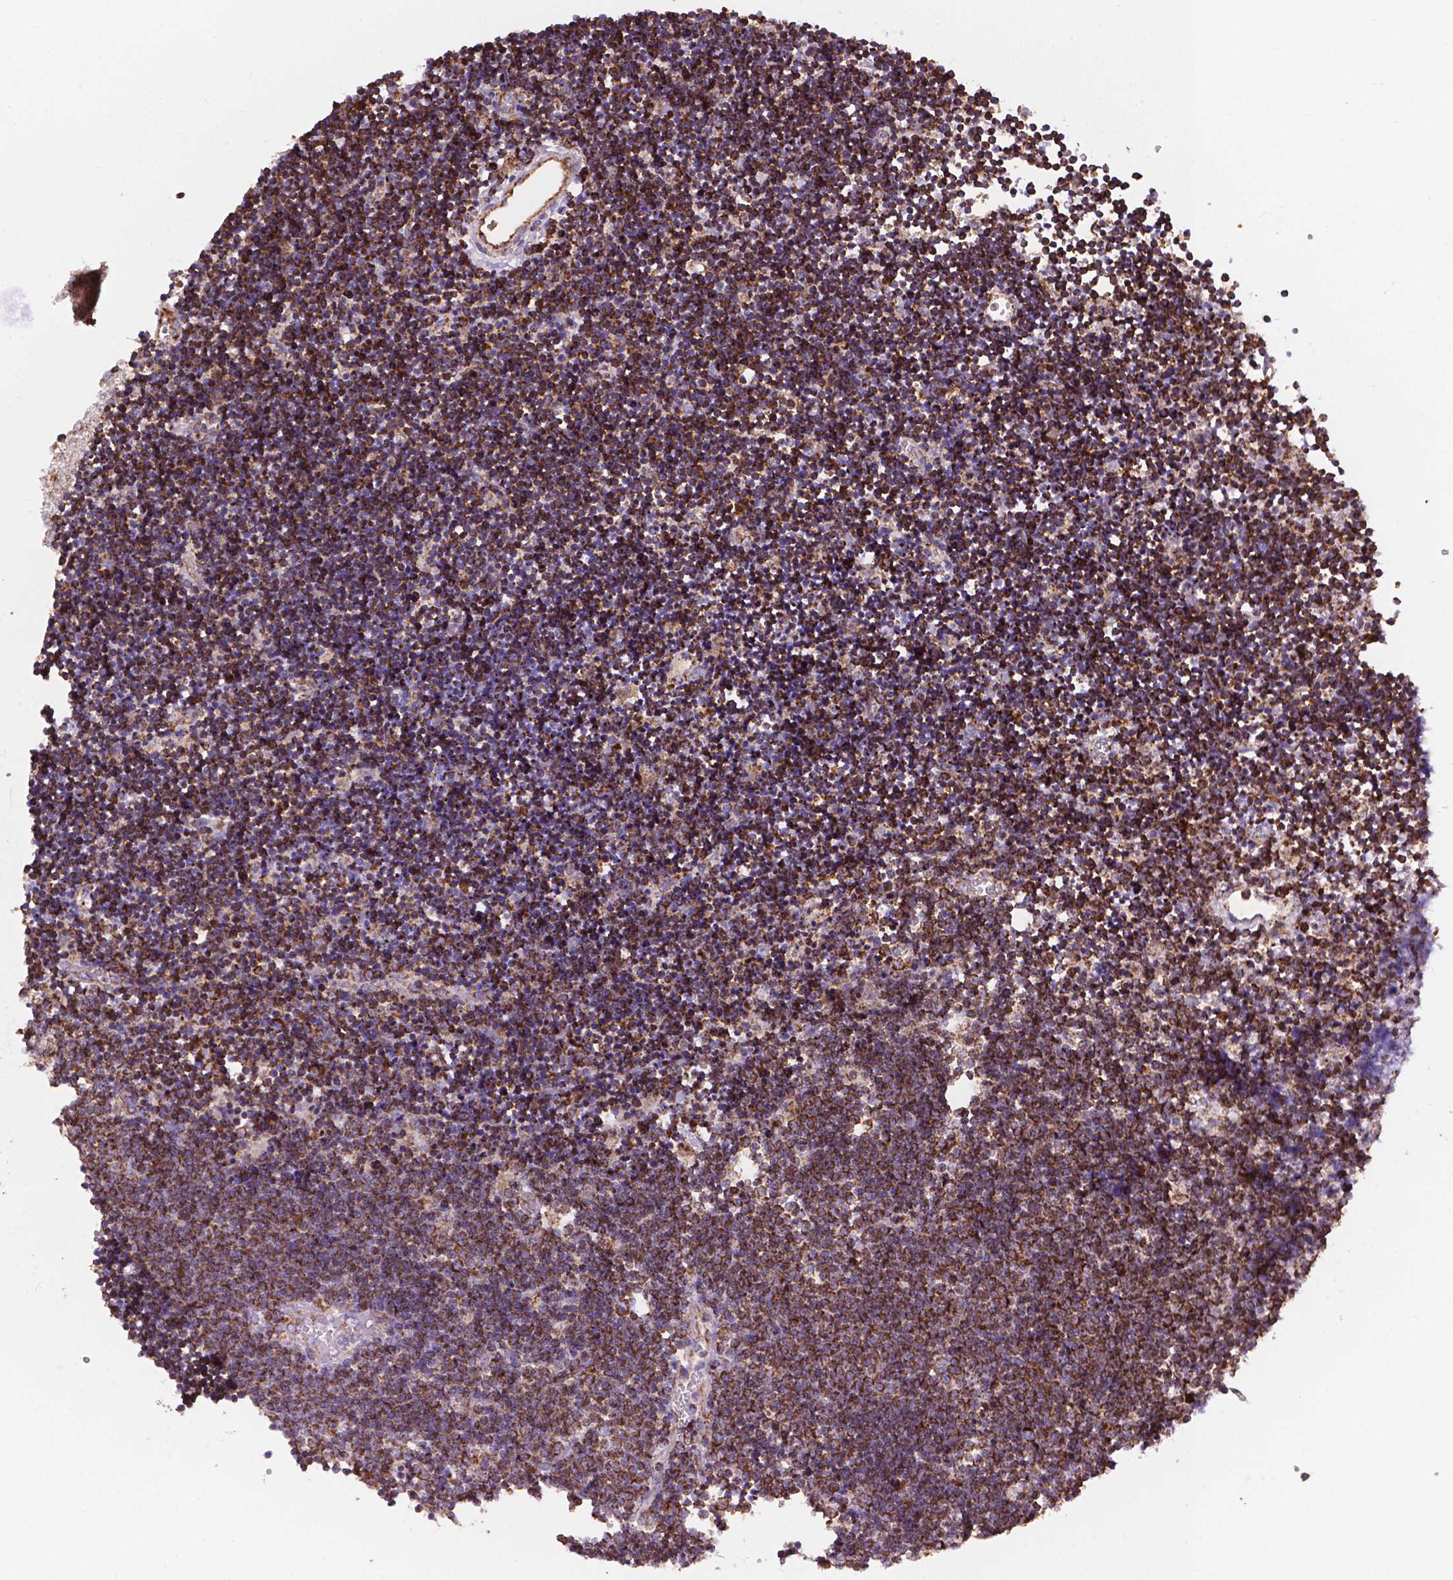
{"staining": {"intensity": "strong", "quantity": ">75%", "location": "cytoplasmic/membranous"}, "tissue": "lymphoma", "cell_type": "Tumor cells", "image_type": "cancer", "snomed": [{"axis": "morphology", "description": "Malignant lymphoma, non-Hodgkin's type, Low grade"}, {"axis": "topography", "description": "Brain"}], "caption": "The histopathology image displays immunohistochemical staining of low-grade malignant lymphoma, non-Hodgkin's type. There is strong cytoplasmic/membranous expression is appreciated in about >75% of tumor cells.", "gene": "HSPD1", "patient": {"sex": "female", "age": 66}}